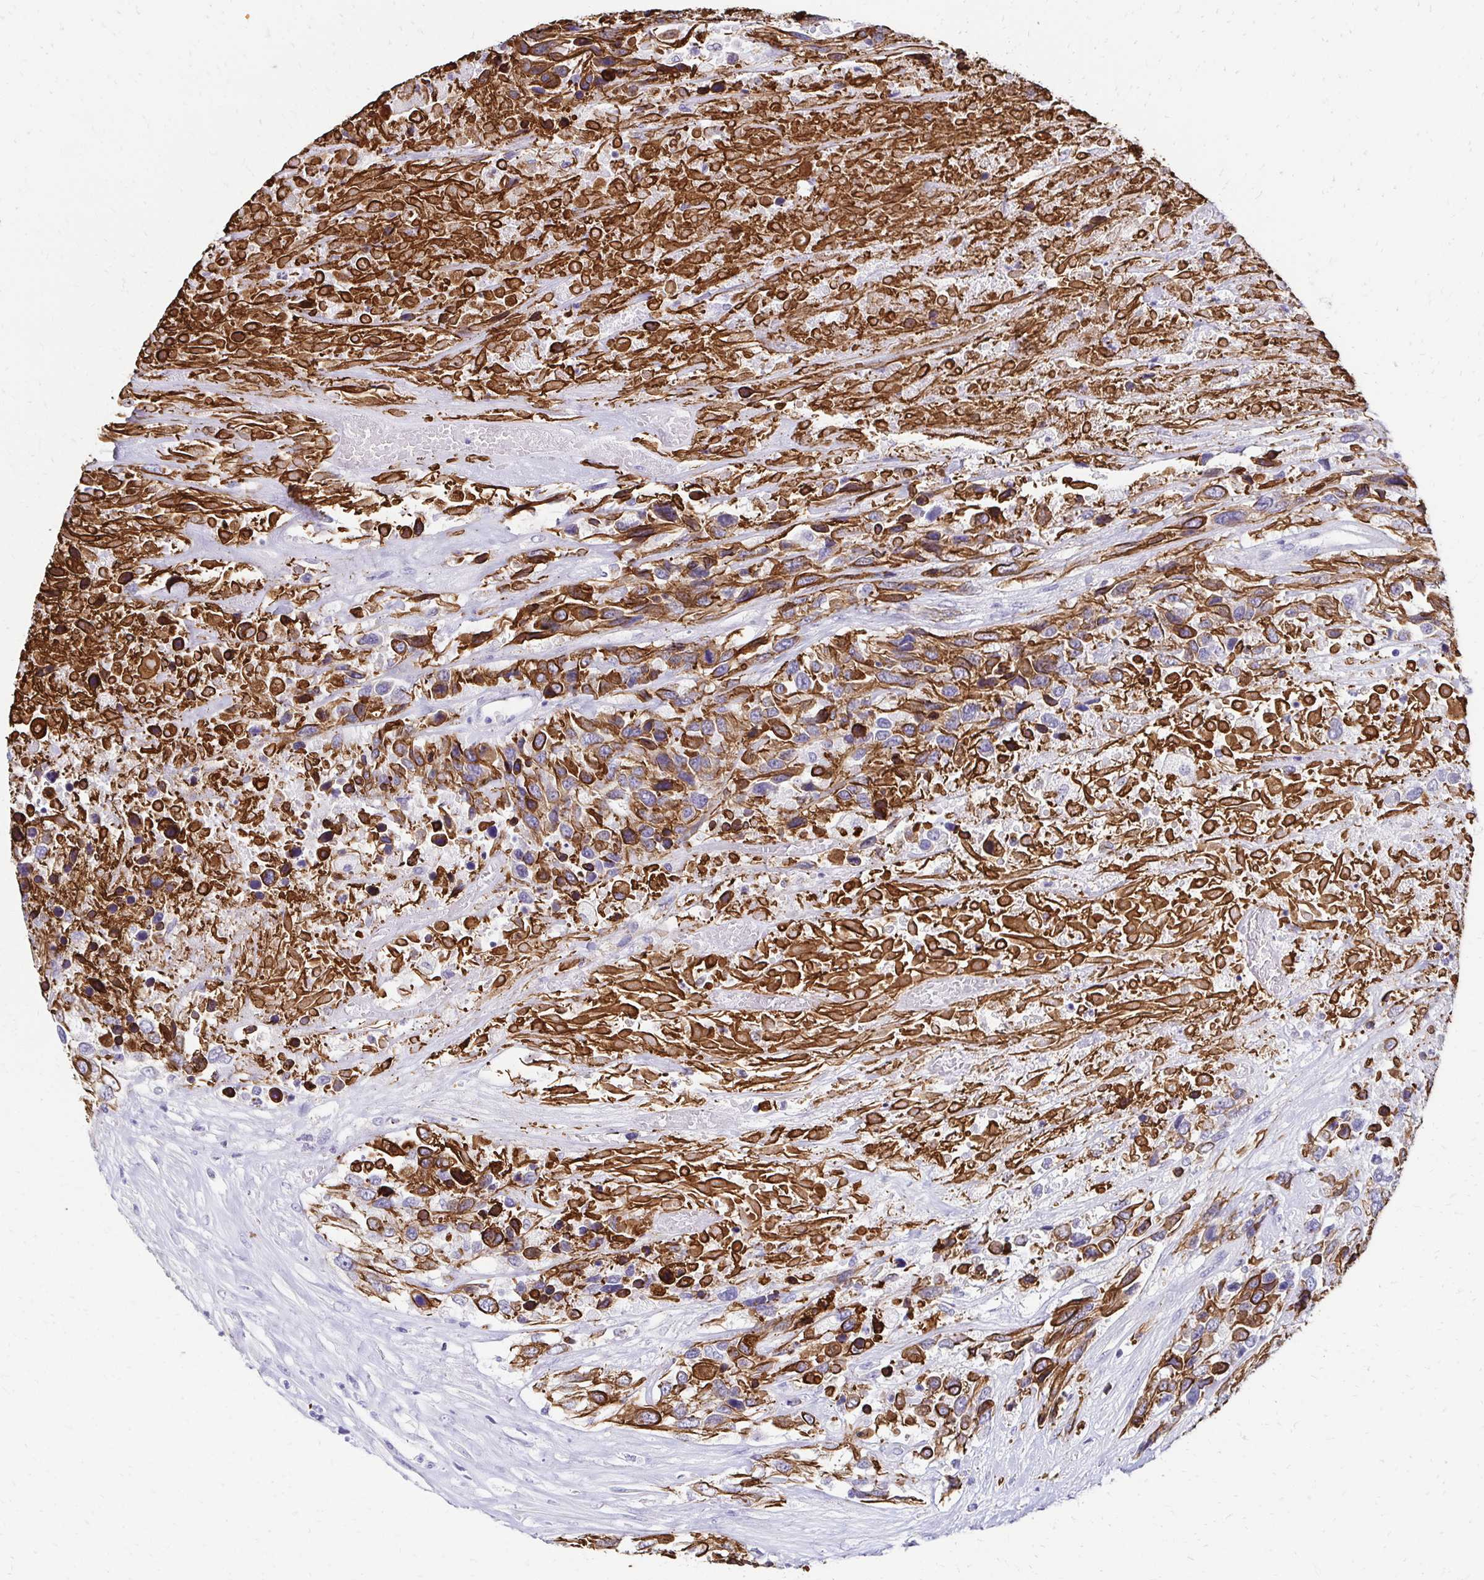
{"staining": {"intensity": "strong", "quantity": ">75%", "location": "cytoplasmic/membranous"}, "tissue": "urothelial cancer", "cell_type": "Tumor cells", "image_type": "cancer", "snomed": [{"axis": "morphology", "description": "Urothelial carcinoma, High grade"}, {"axis": "topography", "description": "Urinary bladder"}], "caption": "This photomicrograph reveals immunohistochemistry (IHC) staining of human high-grade urothelial carcinoma, with high strong cytoplasmic/membranous staining in approximately >75% of tumor cells.", "gene": "C1QTNF2", "patient": {"sex": "female", "age": 70}}